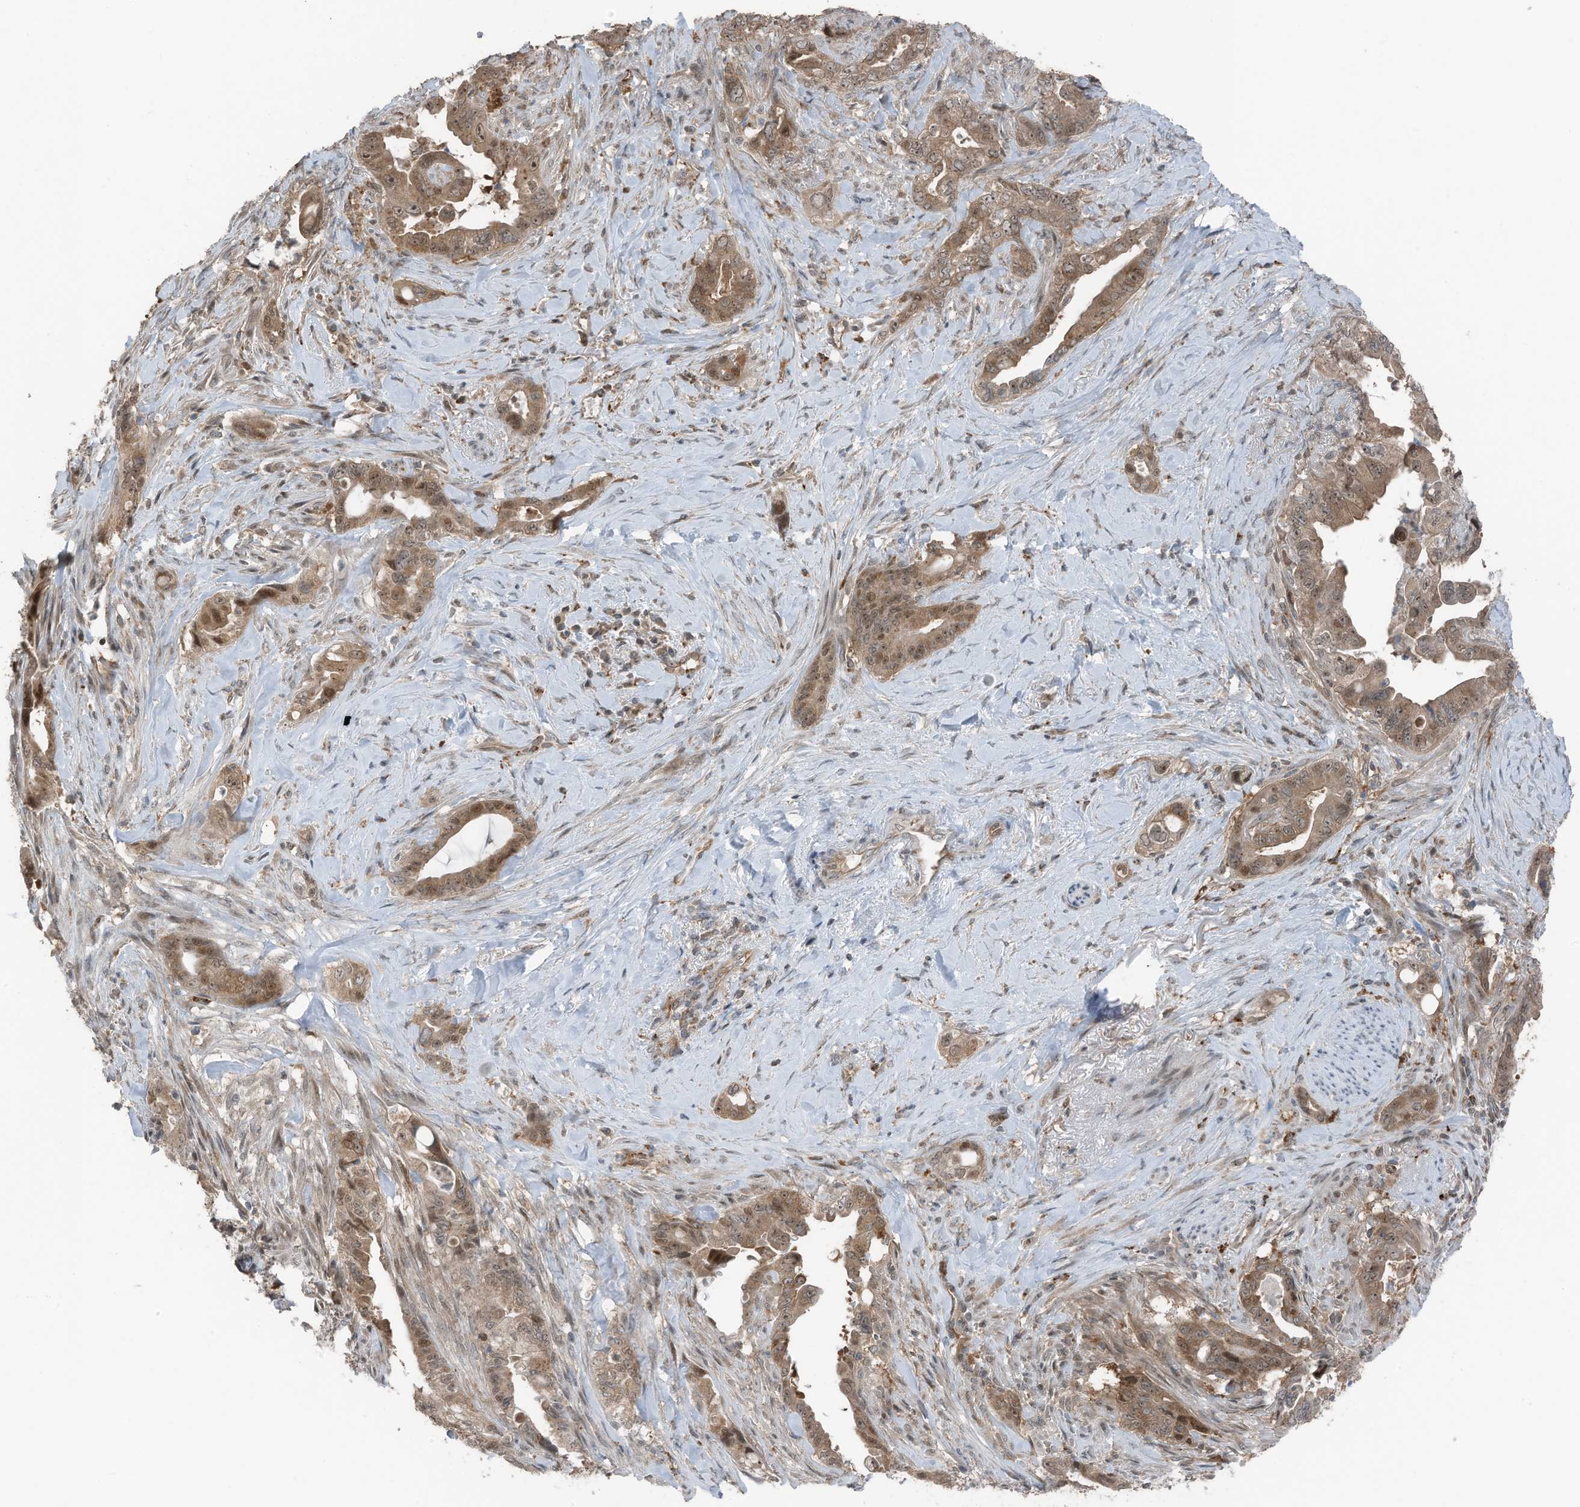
{"staining": {"intensity": "moderate", "quantity": ">75%", "location": "cytoplasmic/membranous,nuclear"}, "tissue": "pancreatic cancer", "cell_type": "Tumor cells", "image_type": "cancer", "snomed": [{"axis": "morphology", "description": "Adenocarcinoma, NOS"}, {"axis": "topography", "description": "Pancreas"}], "caption": "Immunohistochemical staining of pancreatic cancer (adenocarcinoma) exhibits medium levels of moderate cytoplasmic/membranous and nuclear protein positivity in approximately >75% of tumor cells. (DAB = brown stain, brightfield microscopy at high magnification).", "gene": "TXNDC9", "patient": {"sex": "male", "age": 70}}